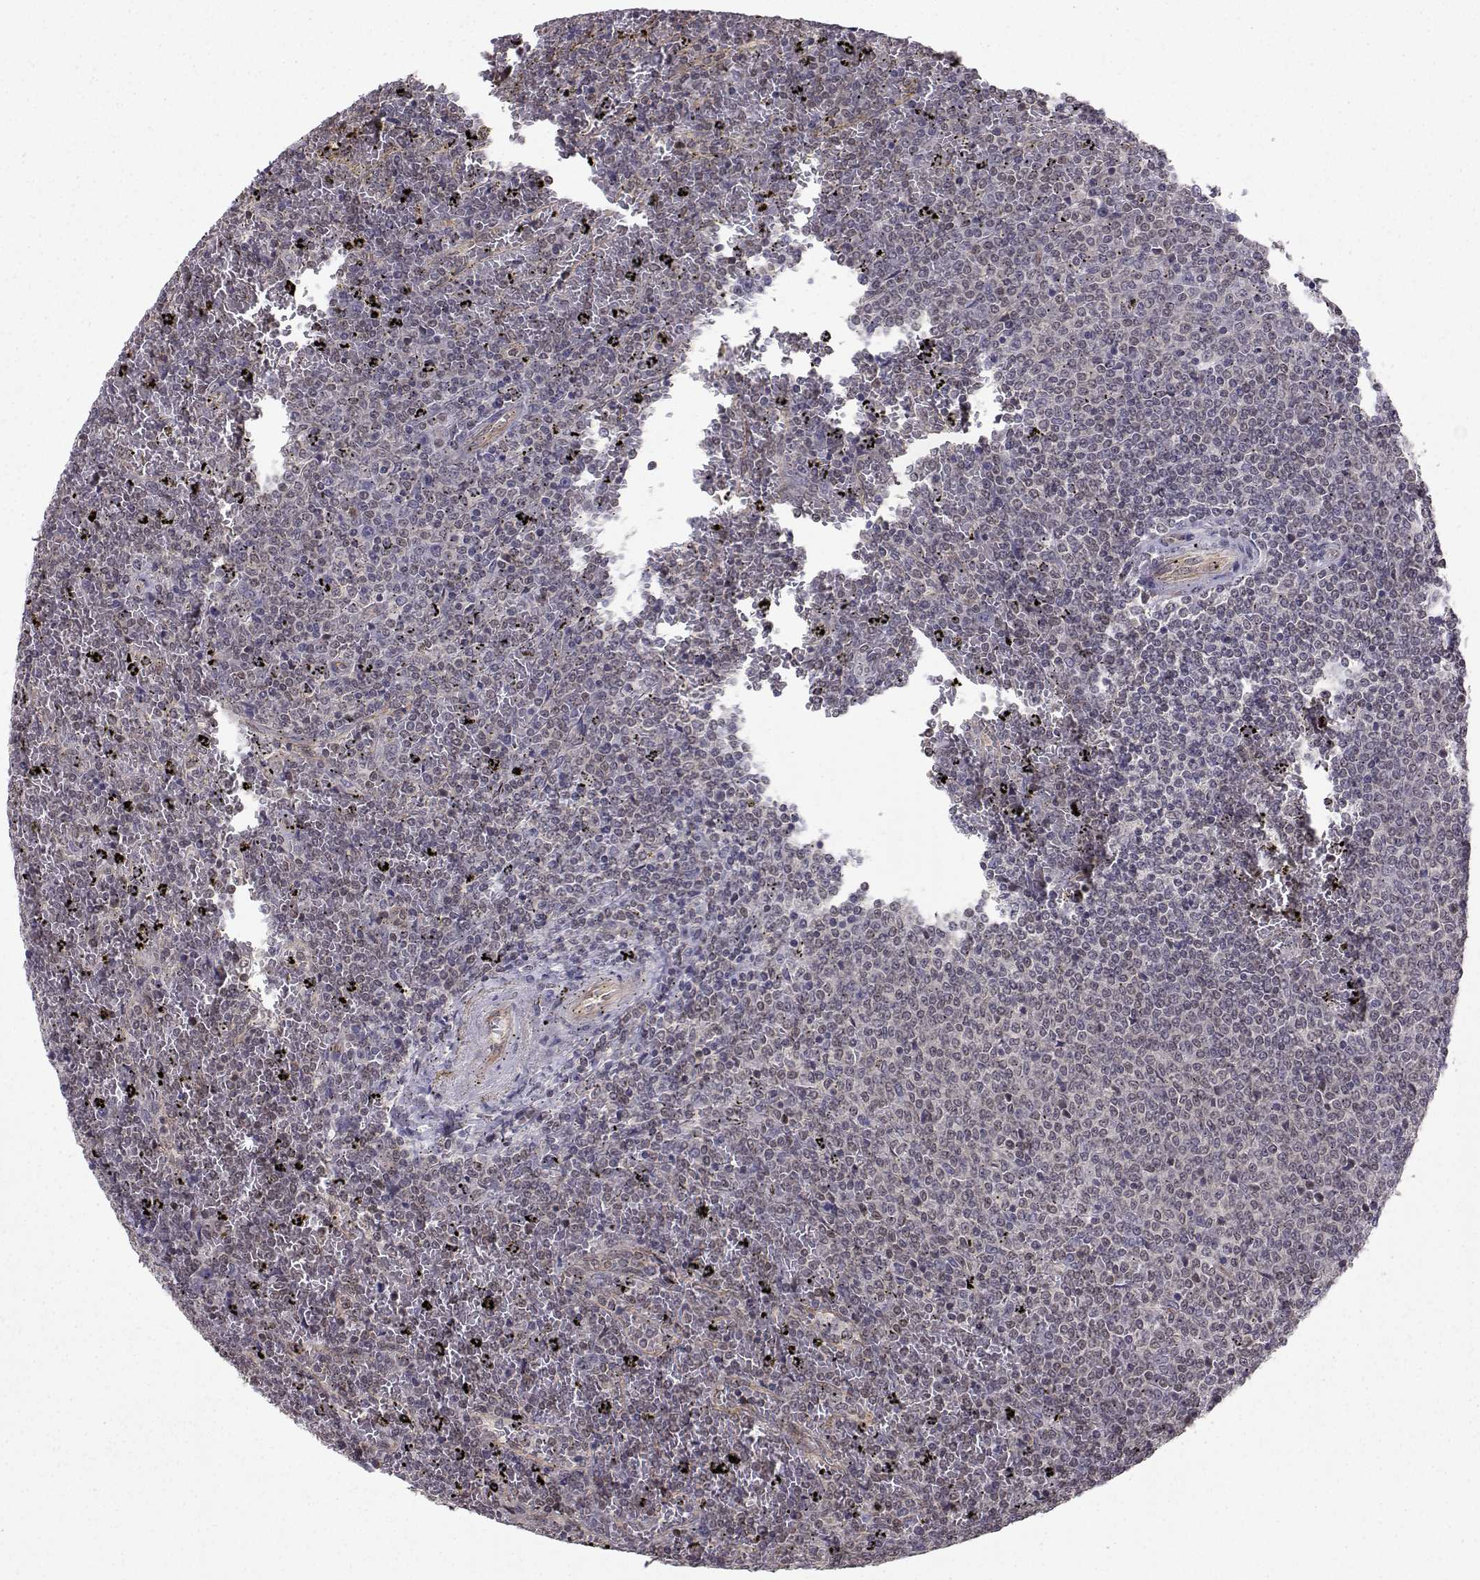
{"staining": {"intensity": "negative", "quantity": "none", "location": "none"}, "tissue": "lymphoma", "cell_type": "Tumor cells", "image_type": "cancer", "snomed": [{"axis": "morphology", "description": "Malignant lymphoma, non-Hodgkin's type, Low grade"}, {"axis": "topography", "description": "Spleen"}], "caption": "A micrograph of malignant lymphoma, non-Hodgkin's type (low-grade) stained for a protein exhibits no brown staining in tumor cells.", "gene": "PKN2", "patient": {"sex": "female", "age": 77}}